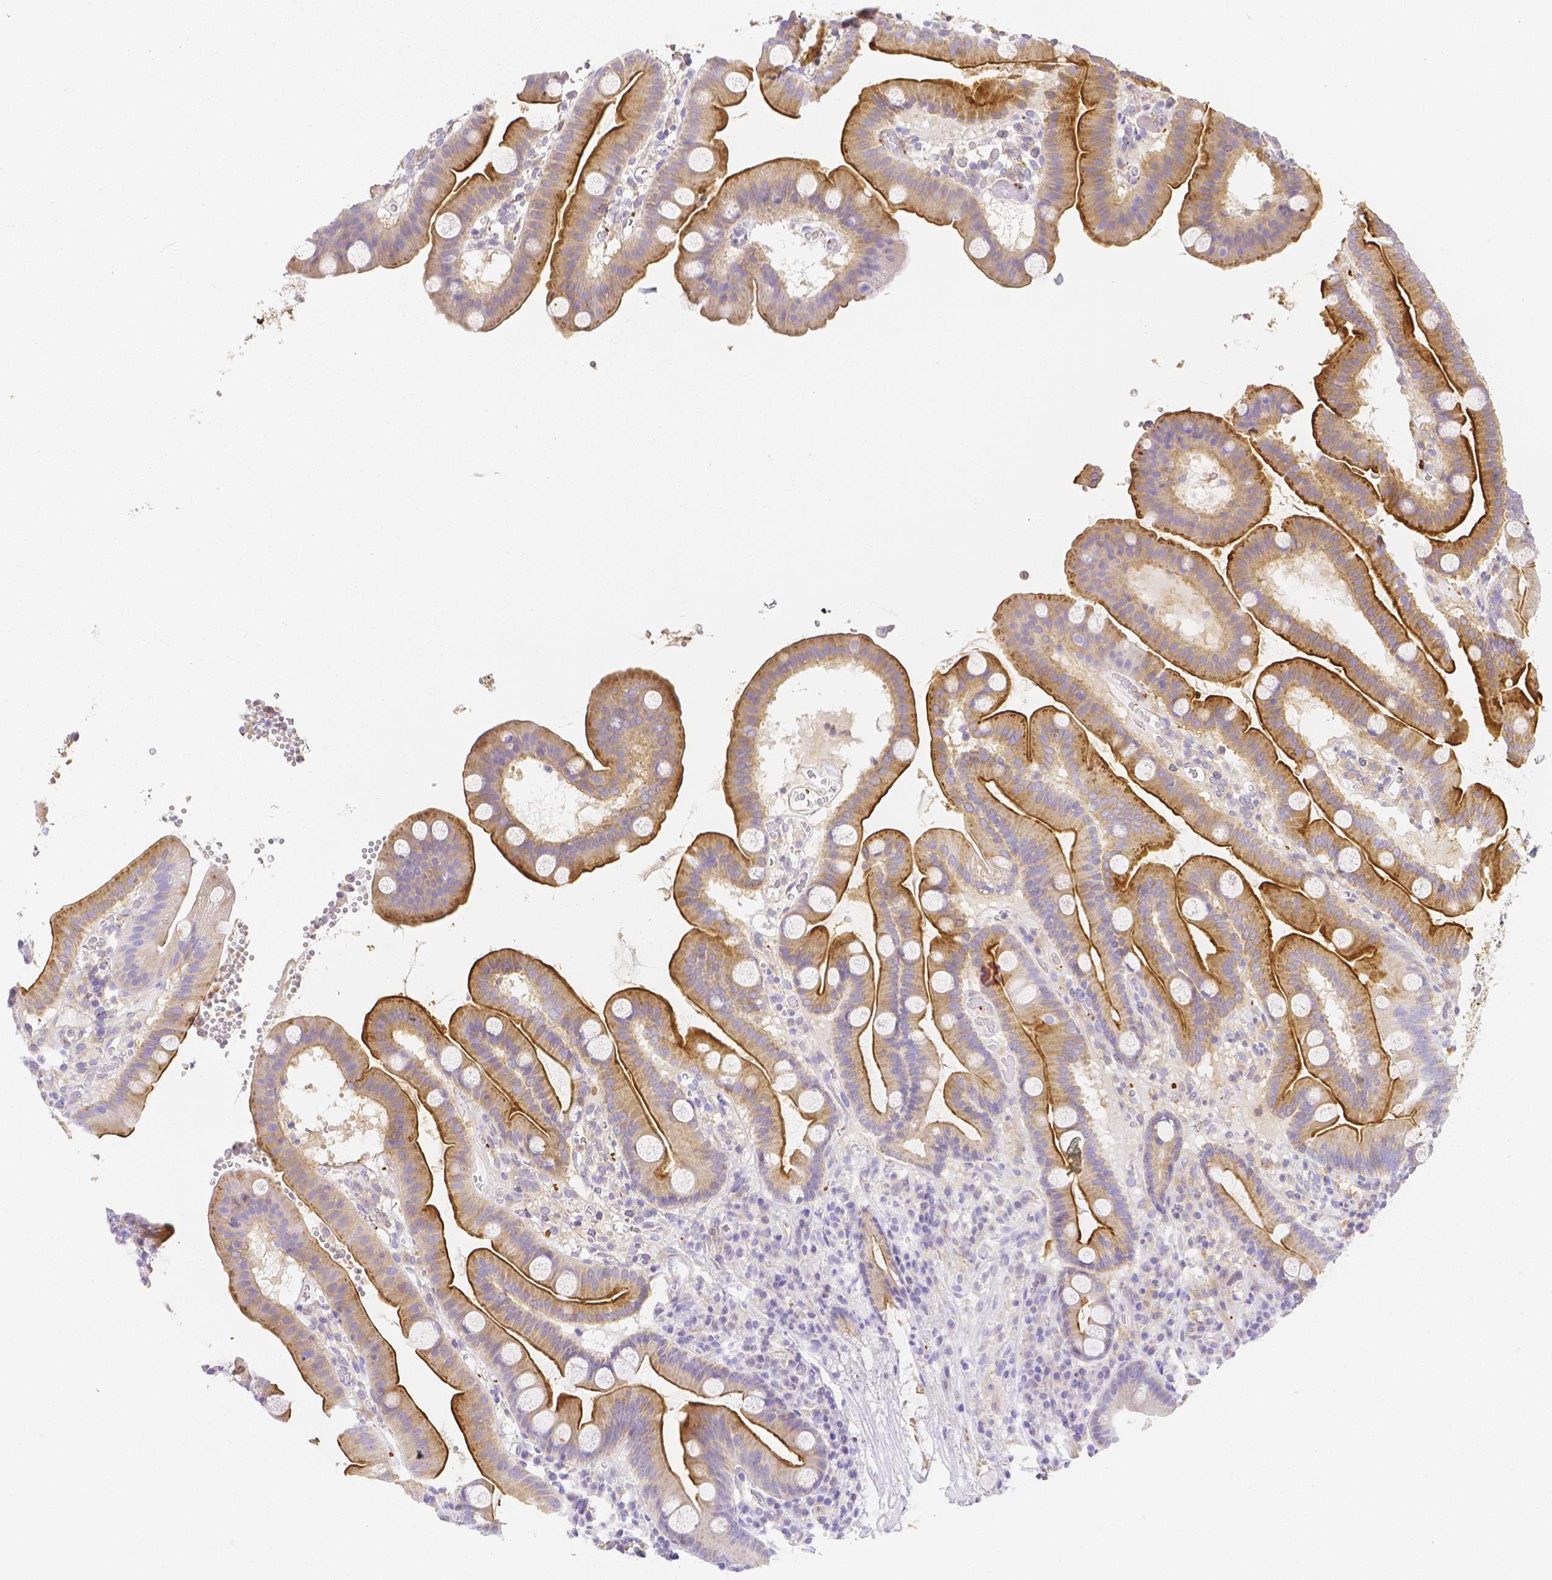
{"staining": {"intensity": "strong", "quantity": "25%-75%", "location": "cytoplasmic/membranous"}, "tissue": "duodenum", "cell_type": "Glandular cells", "image_type": "normal", "snomed": [{"axis": "morphology", "description": "Normal tissue, NOS"}, {"axis": "topography", "description": "Duodenum"}], "caption": "This photomicrograph demonstrates unremarkable duodenum stained with immunohistochemistry to label a protein in brown. The cytoplasmic/membranous of glandular cells show strong positivity for the protein. Nuclei are counter-stained blue.", "gene": "ASAH2B", "patient": {"sex": "male", "age": 59}}